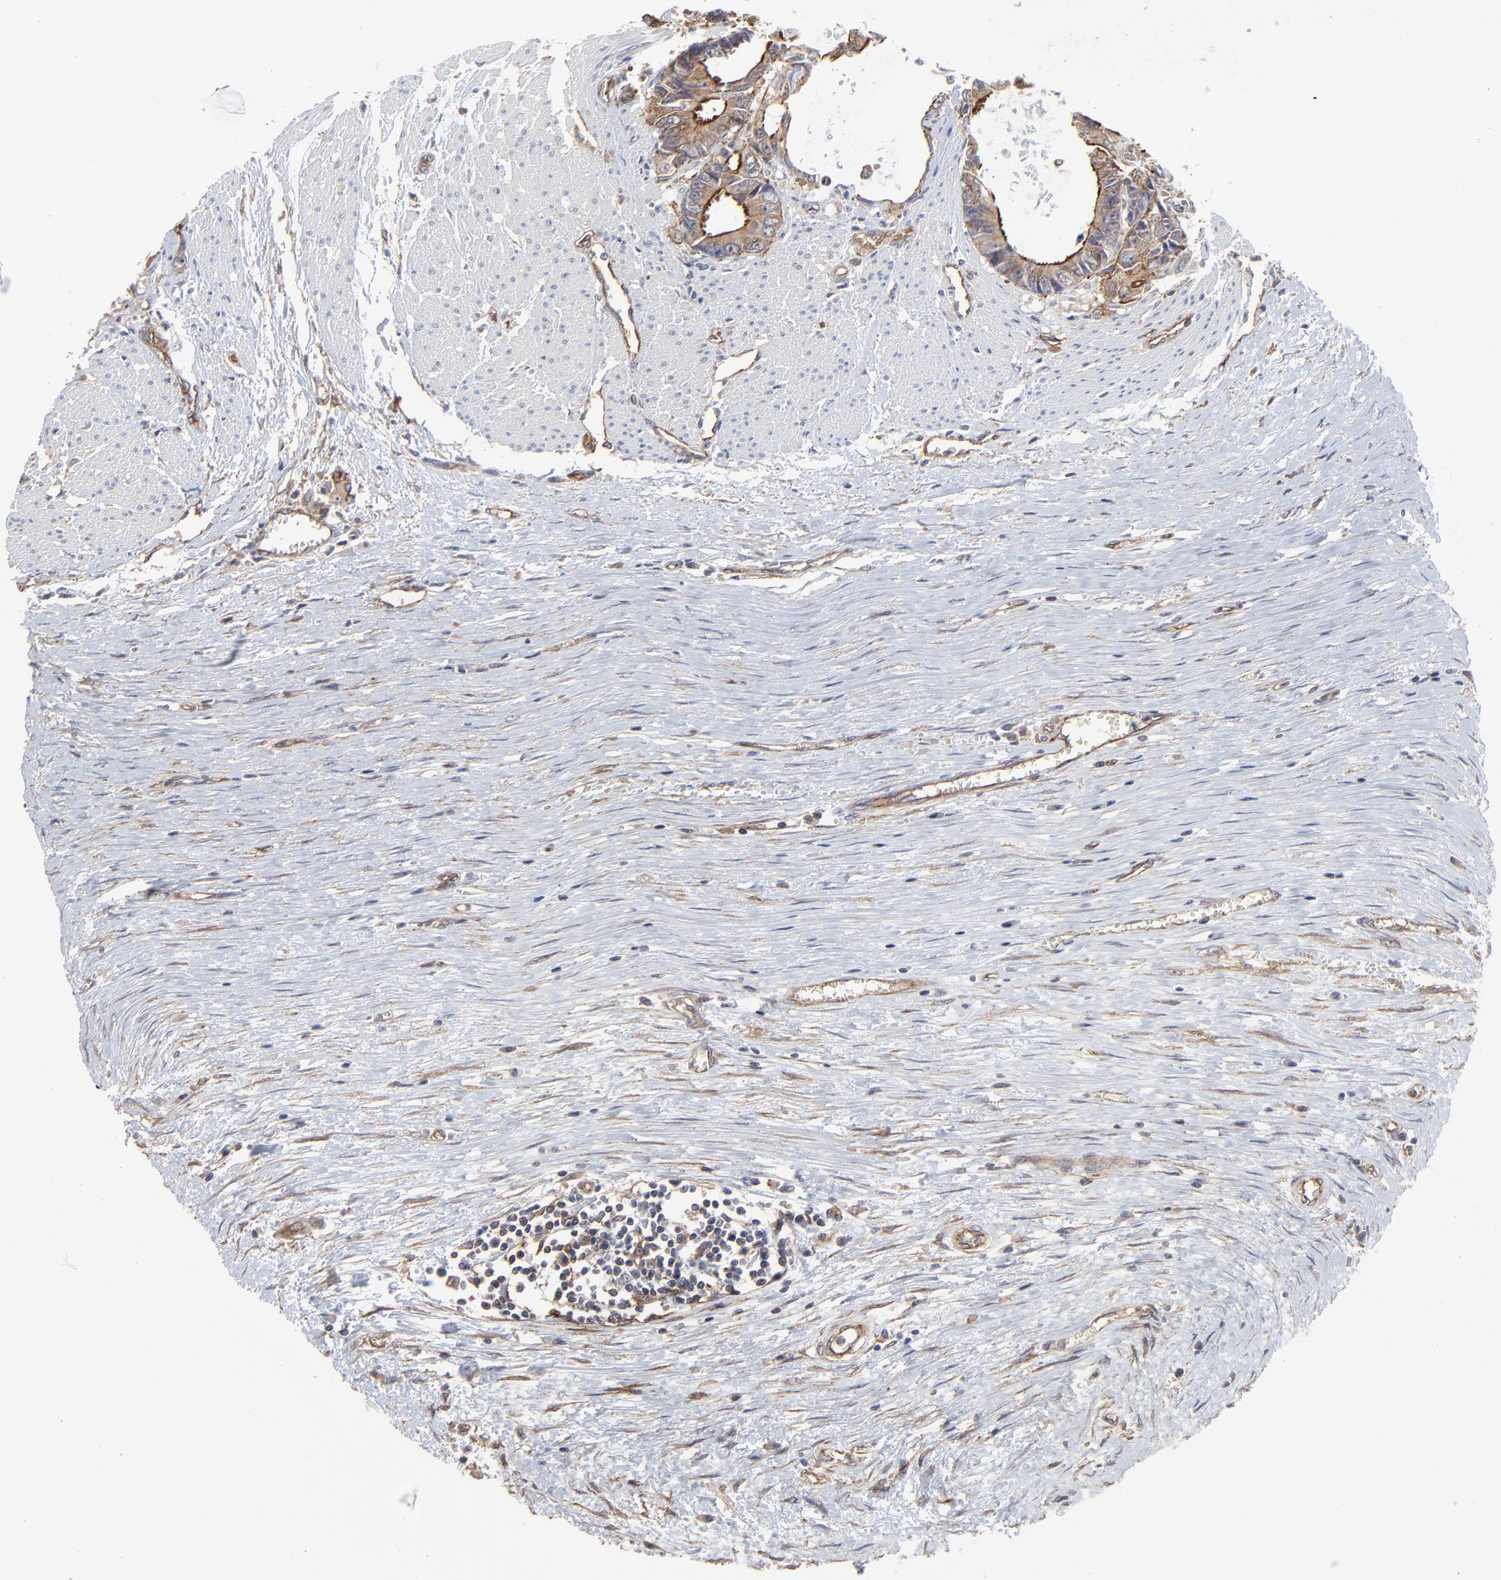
{"staining": {"intensity": "moderate", "quantity": ">75%", "location": "cytoplasmic/membranous"}, "tissue": "colorectal cancer", "cell_type": "Tumor cells", "image_type": "cancer", "snomed": [{"axis": "morphology", "description": "Adenocarcinoma, NOS"}, {"axis": "topography", "description": "Rectum"}], "caption": "DAB (3,3'-diaminobenzidine) immunohistochemical staining of colorectal cancer exhibits moderate cytoplasmic/membranous protein positivity in about >75% of tumor cells.", "gene": "ARMT1", "patient": {"sex": "female", "age": 98}}